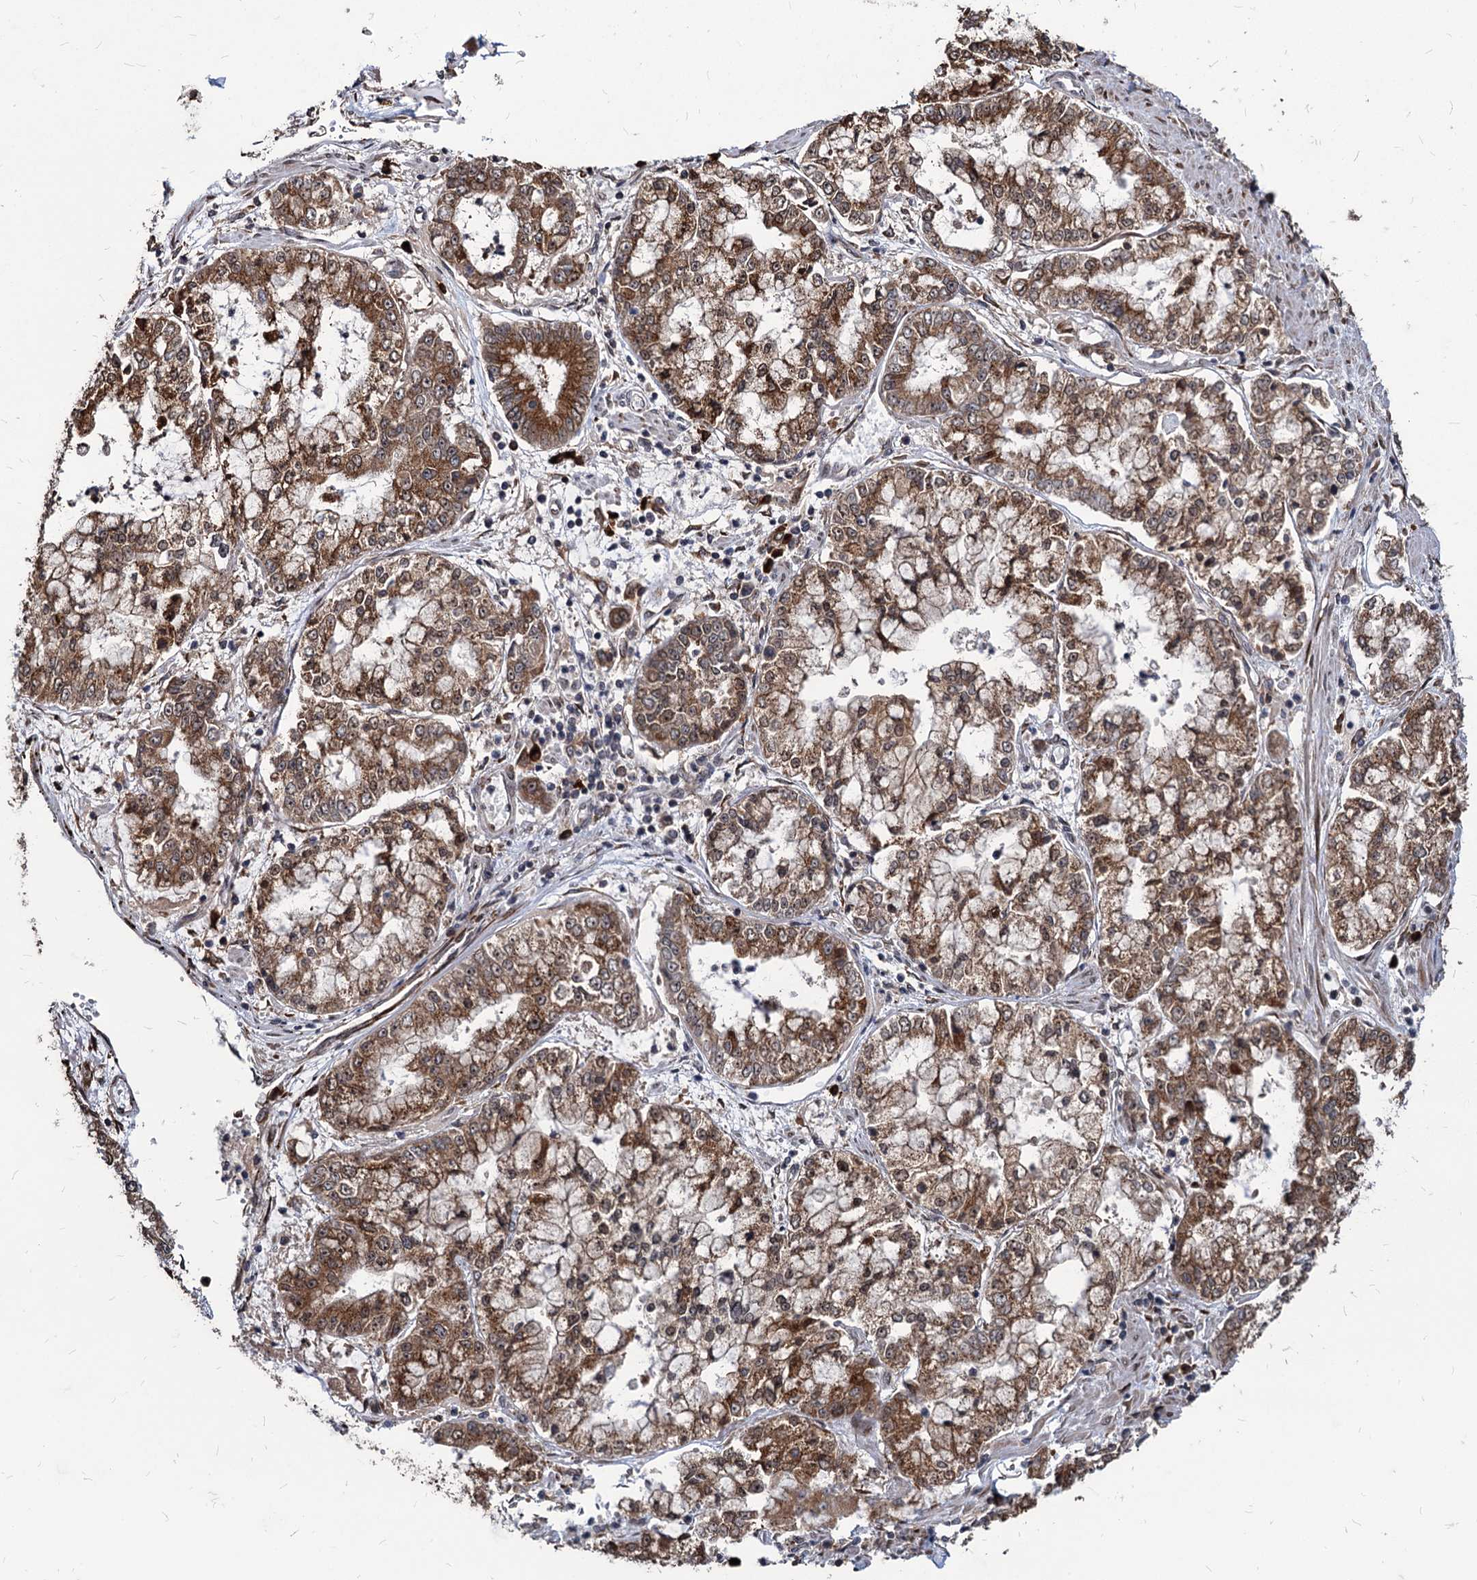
{"staining": {"intensity": "moderate", "quantity": ">75%", "location": "cytoplasmic/membranous"}, "tissue": "stomach cancer", "cell_type": "Tumor cells", "image_type": "cancer", "snomed": [{"axis": "morphology", "description": "Adenocarcinoma, NOS"}, {"axis": "topography", "description": "Stomach"}], "caption": "A brown stain highlights moderate cytoplasmic/membranous positivity of a protein in human stomach cancer (adenocarcinoma) tumor cells.", "gene": "SAAL1", "patient": {"sex": "male", "age": 76}}